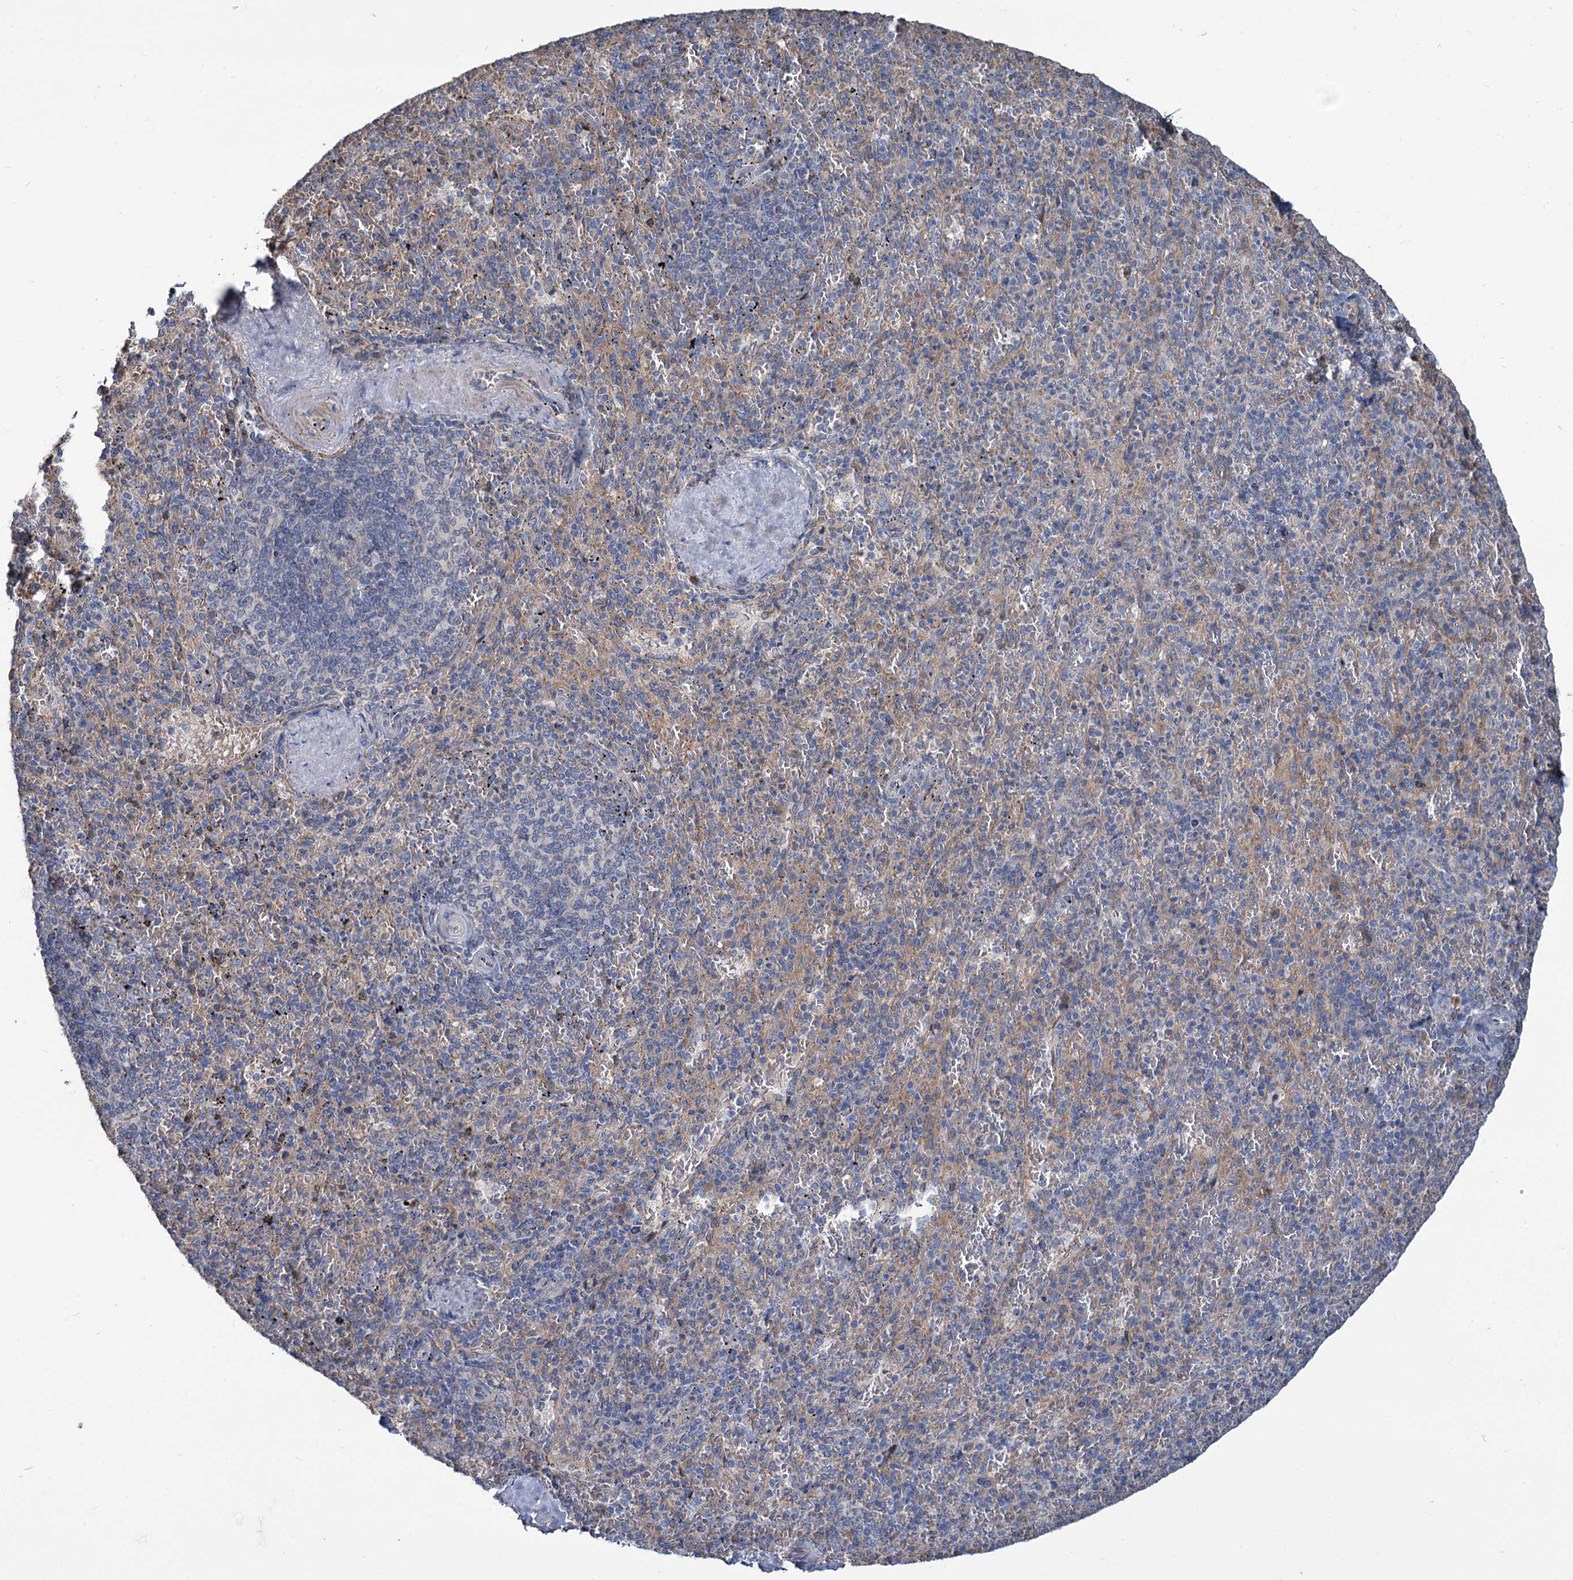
{"staining": {"intensity": "negative", "quantity": "none", "location": "none"}, "tissue": "spleen", "cell_type": "Cells in red pulp", "image_type": "normal", "snomed": [{"axis": "morphology", "description": "Normal tissue, NOS"}, {"axis": "topography", "description": "Spleen"}], "caption": "Protein analysis of normal spleen shows no significant staining in cells in red pulp.", "gene": "URAD", "patient": {"sex": "male", "age": 82}}